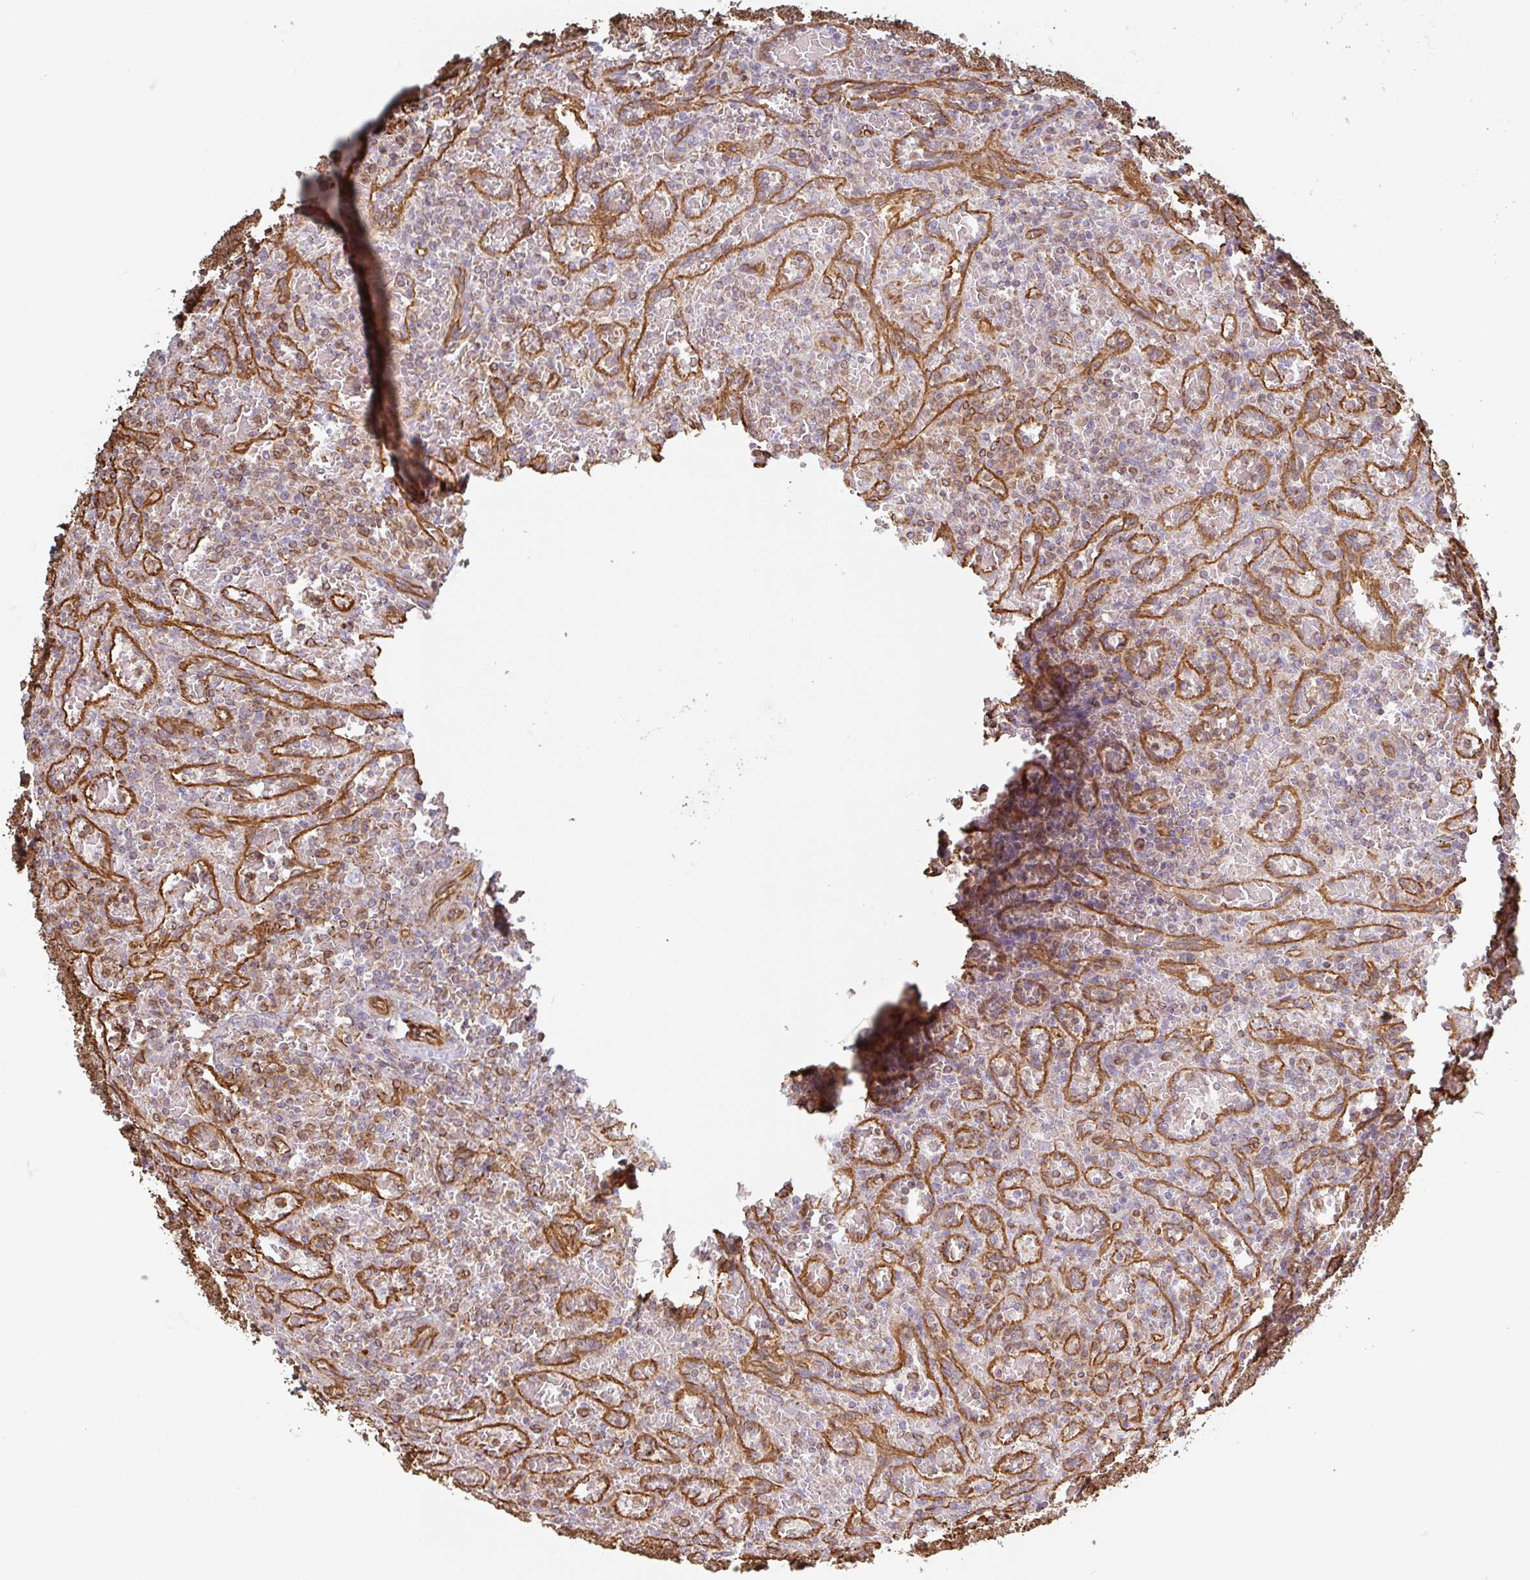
{"staining": {"intensity": "negative", "quantity": "none", "location": "none"}, "tissue": "lymphoma", "cell_type": "Tumor cells", "image_type": "cancer", "snomed": [{"axis": "morphology", "description": "Malignant lymphoma, non-Hodgkin's type, Low grade"}, {"axis": "topography", "description": "Spleen"}], "caption": "This histopathology image is of lymphoma stained with immunohistochemistry (IHC) to label a protein in brown with the nuclei are counter-stained blue. There is no staining in tumor cells.", "gene": "PPFIA1", "patient": {"sex": "female", "age": 64}}